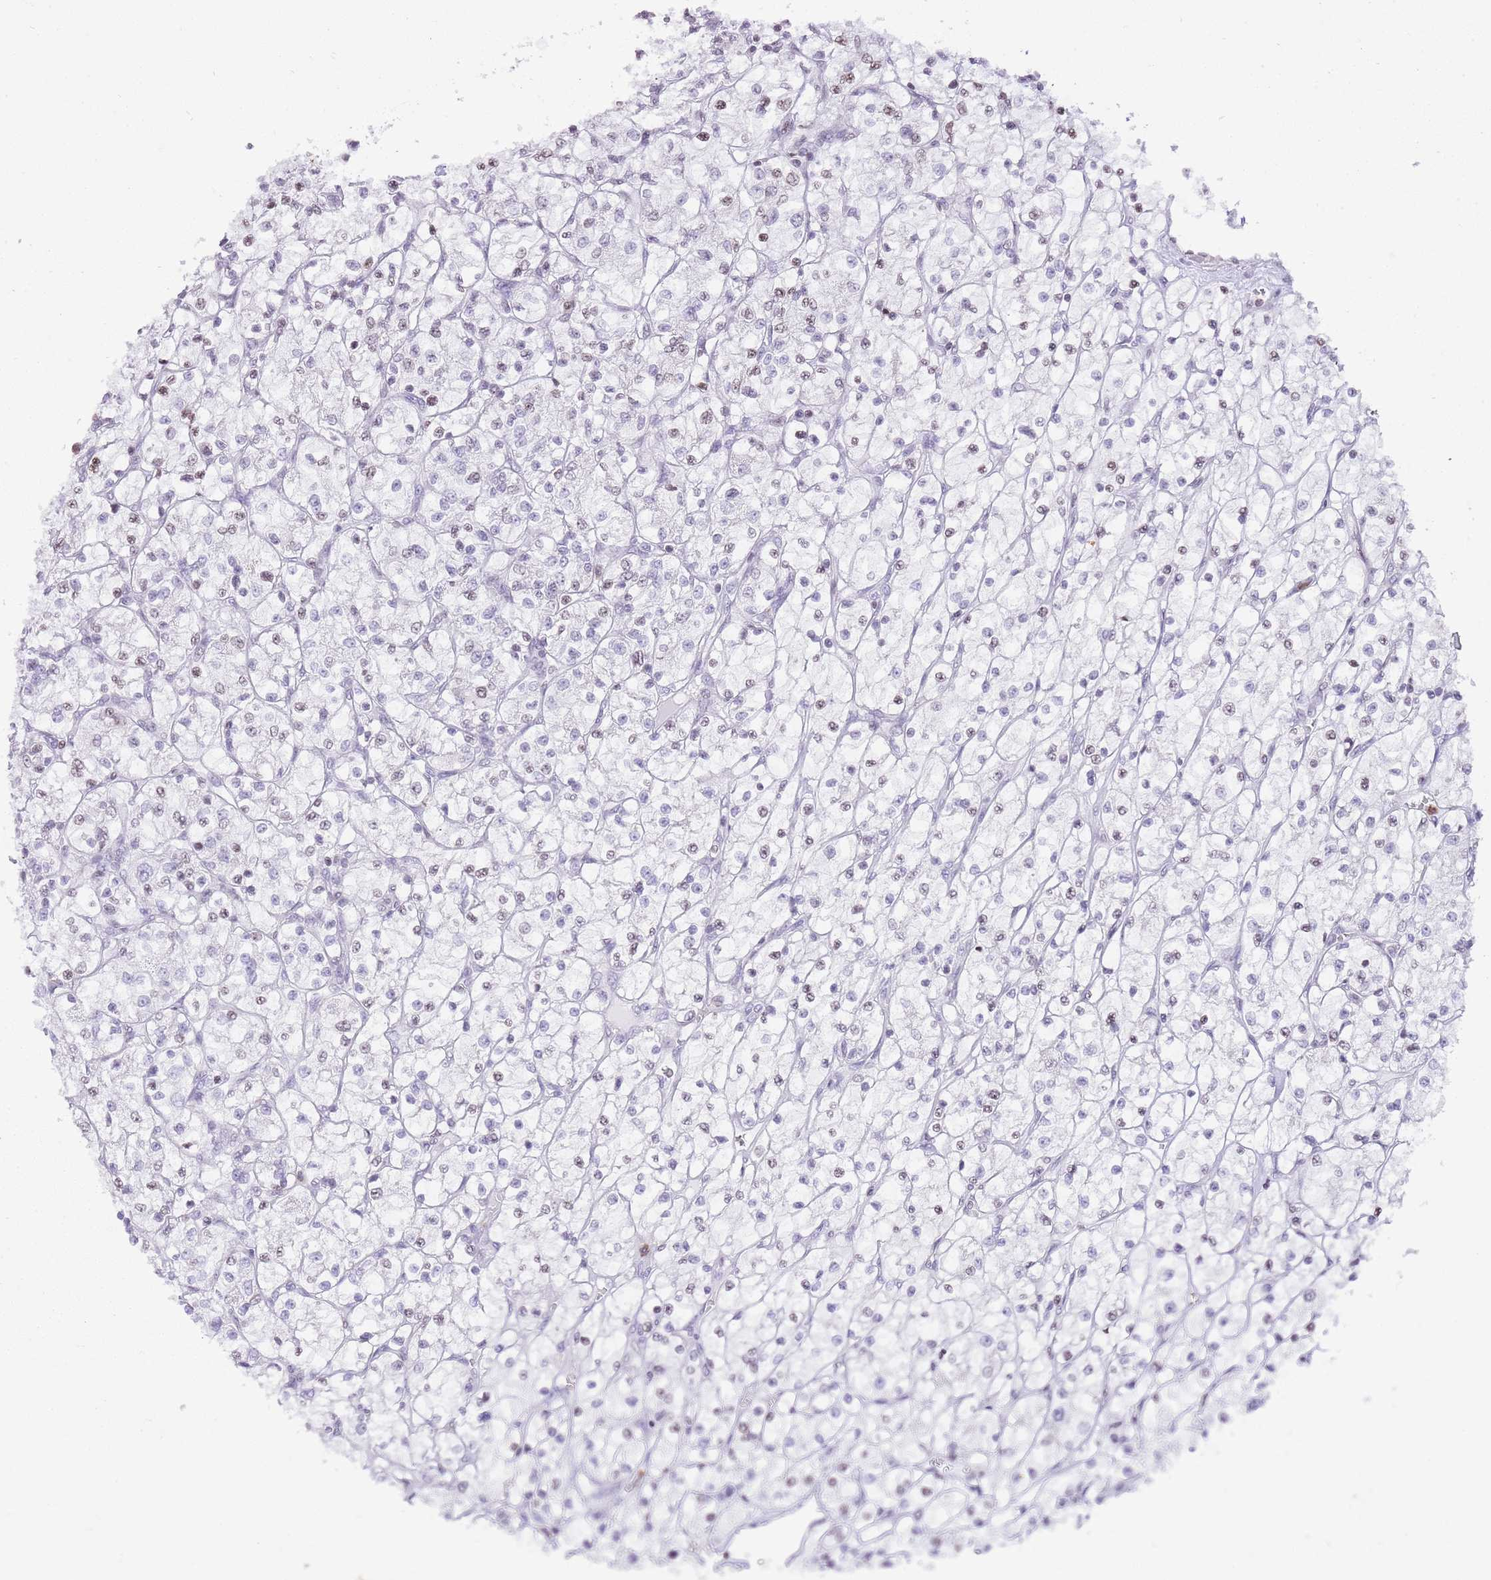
{"staining": {"intensity": "weak", "quantity": "<25%", "location": "nuclear"}, "tissue": "renal cancer", "cell_type": "Tumor cells", "image_type": "cancer", "snomed": [{"axis": "morphology", "description": "Adenocarcinoma, NOS"}, {"axis": "topography", "description": "Kidney"}], "caption": "DAB (3,3'-diaminobenzidine) immunohistochemical staining of renal cancer reveals no significant staining in tumor cells. (Brightfield microscopy of DAB immunohistochemistry at high magnification).", "gene": "PRR15", "patient": {"sex": "female", "age": 64}}